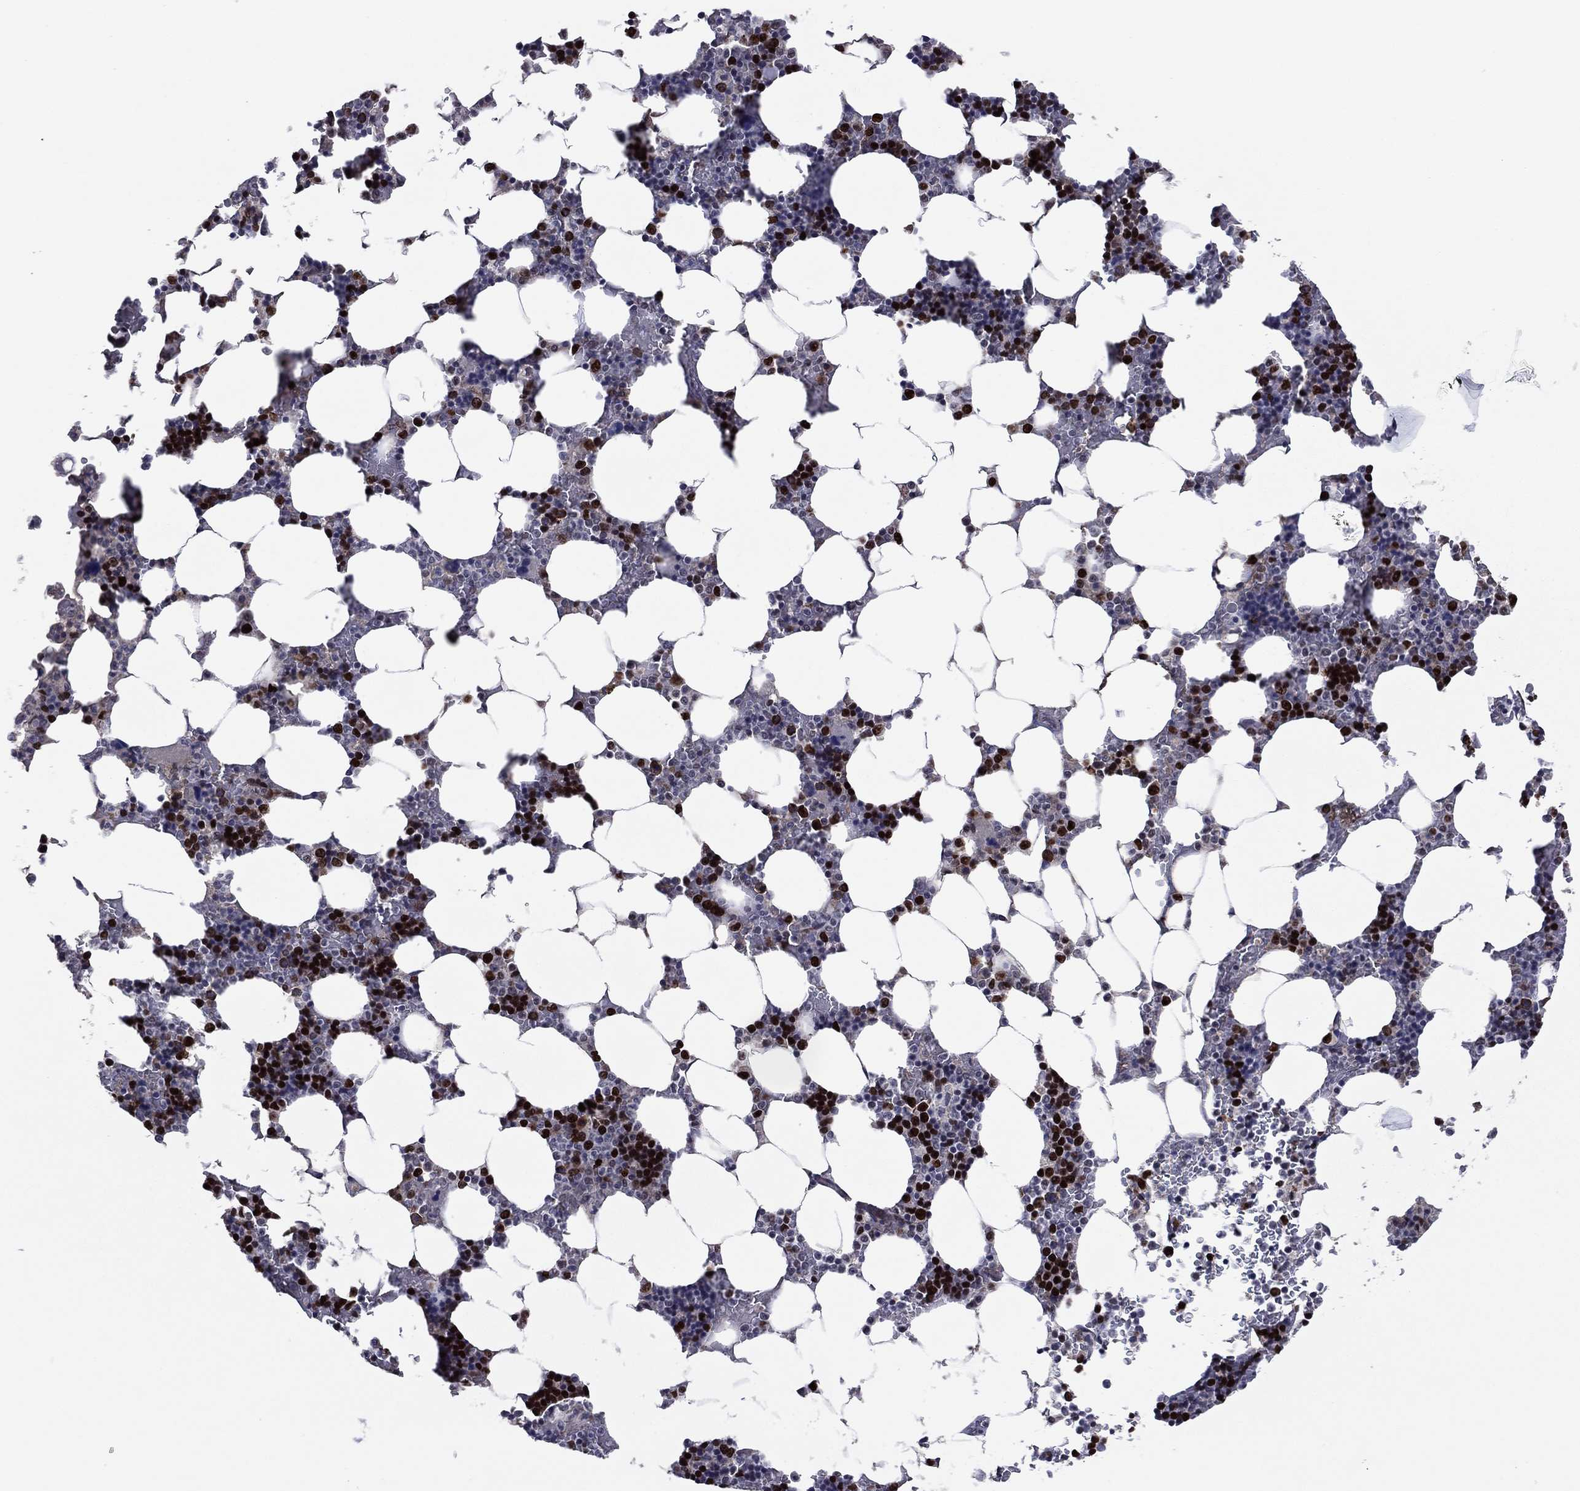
{"staining": {"intensity": "strong", "quantity": "25%-75%", "location": "nuclear"}, "tissue": "bone marrow", "cell_type": "Hematopoietic cells", "image_type": "normal", "snomed": [{"axis": "morphology", "description": "Normal tissue, NOS"}, {"axis": "topography", "description": "Bone marrow"}], "caption": "Protein expression analysis of normal bone marrow demonstrates strong nuclear positivity in about 25%-75% of hematopoietic cells. (DAB (3,3'-diaminobenzidine) = brown stain, brightfield microscopy at high magnification).", "gene": "CDCA5", "patient": {"sex": "male", "age": 51}}